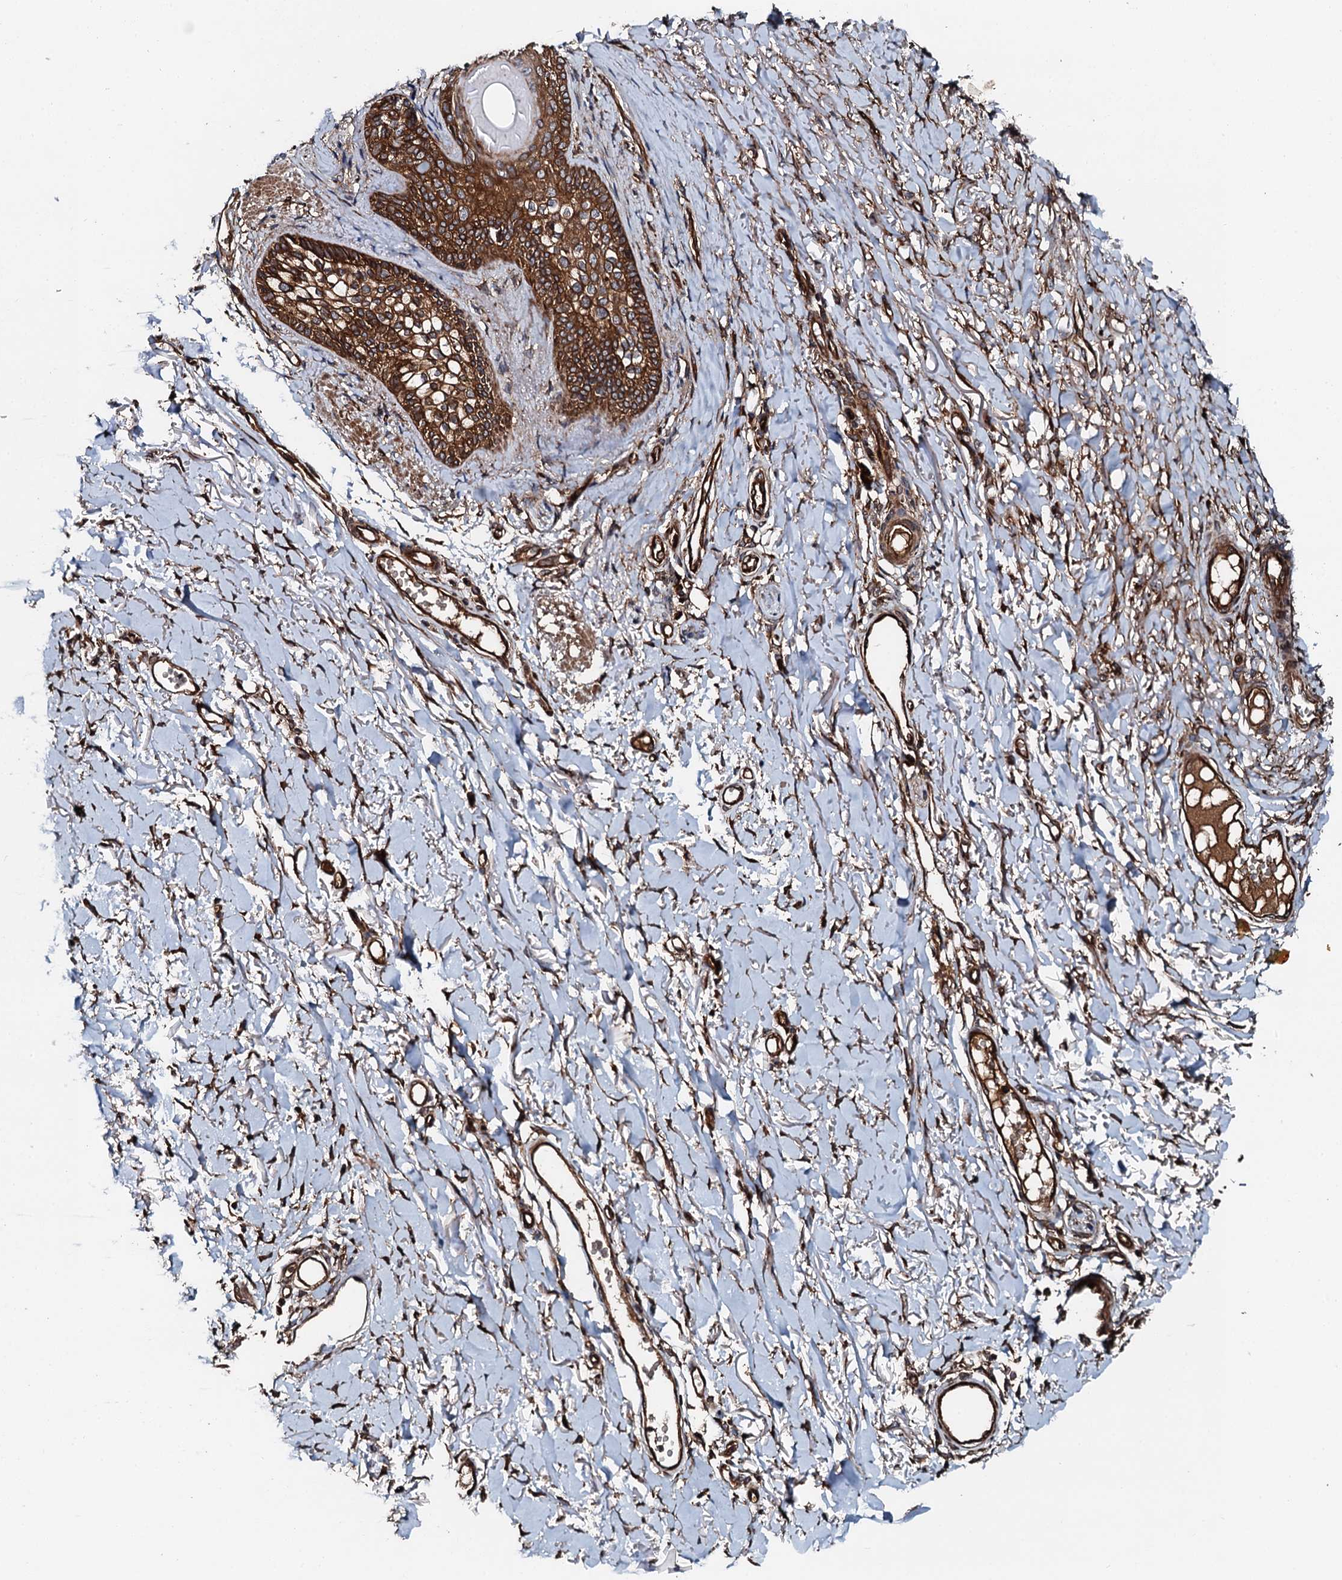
{"staining": {"intensity": "strong", "quantity": ">75%", "location": "cytoplasmic/membranous"}, "tissue": "skin cancer", "cell_type": "Tumor cells", "image_type": "cancer", "snomed": [{"axis": "morphology", "description": "Basal cell carcinoma"}, {"axis": "topography", "description": "Skin"}], "caption": "Immunohistochemical staining of basal cell carcinoma (skin) displays high levels of strong cytoplasmic/membranous protein positivity in about >75% of tumor cells.", "gene": "FLYWCH1", "patient": {"sex": "female", "age": 84}}